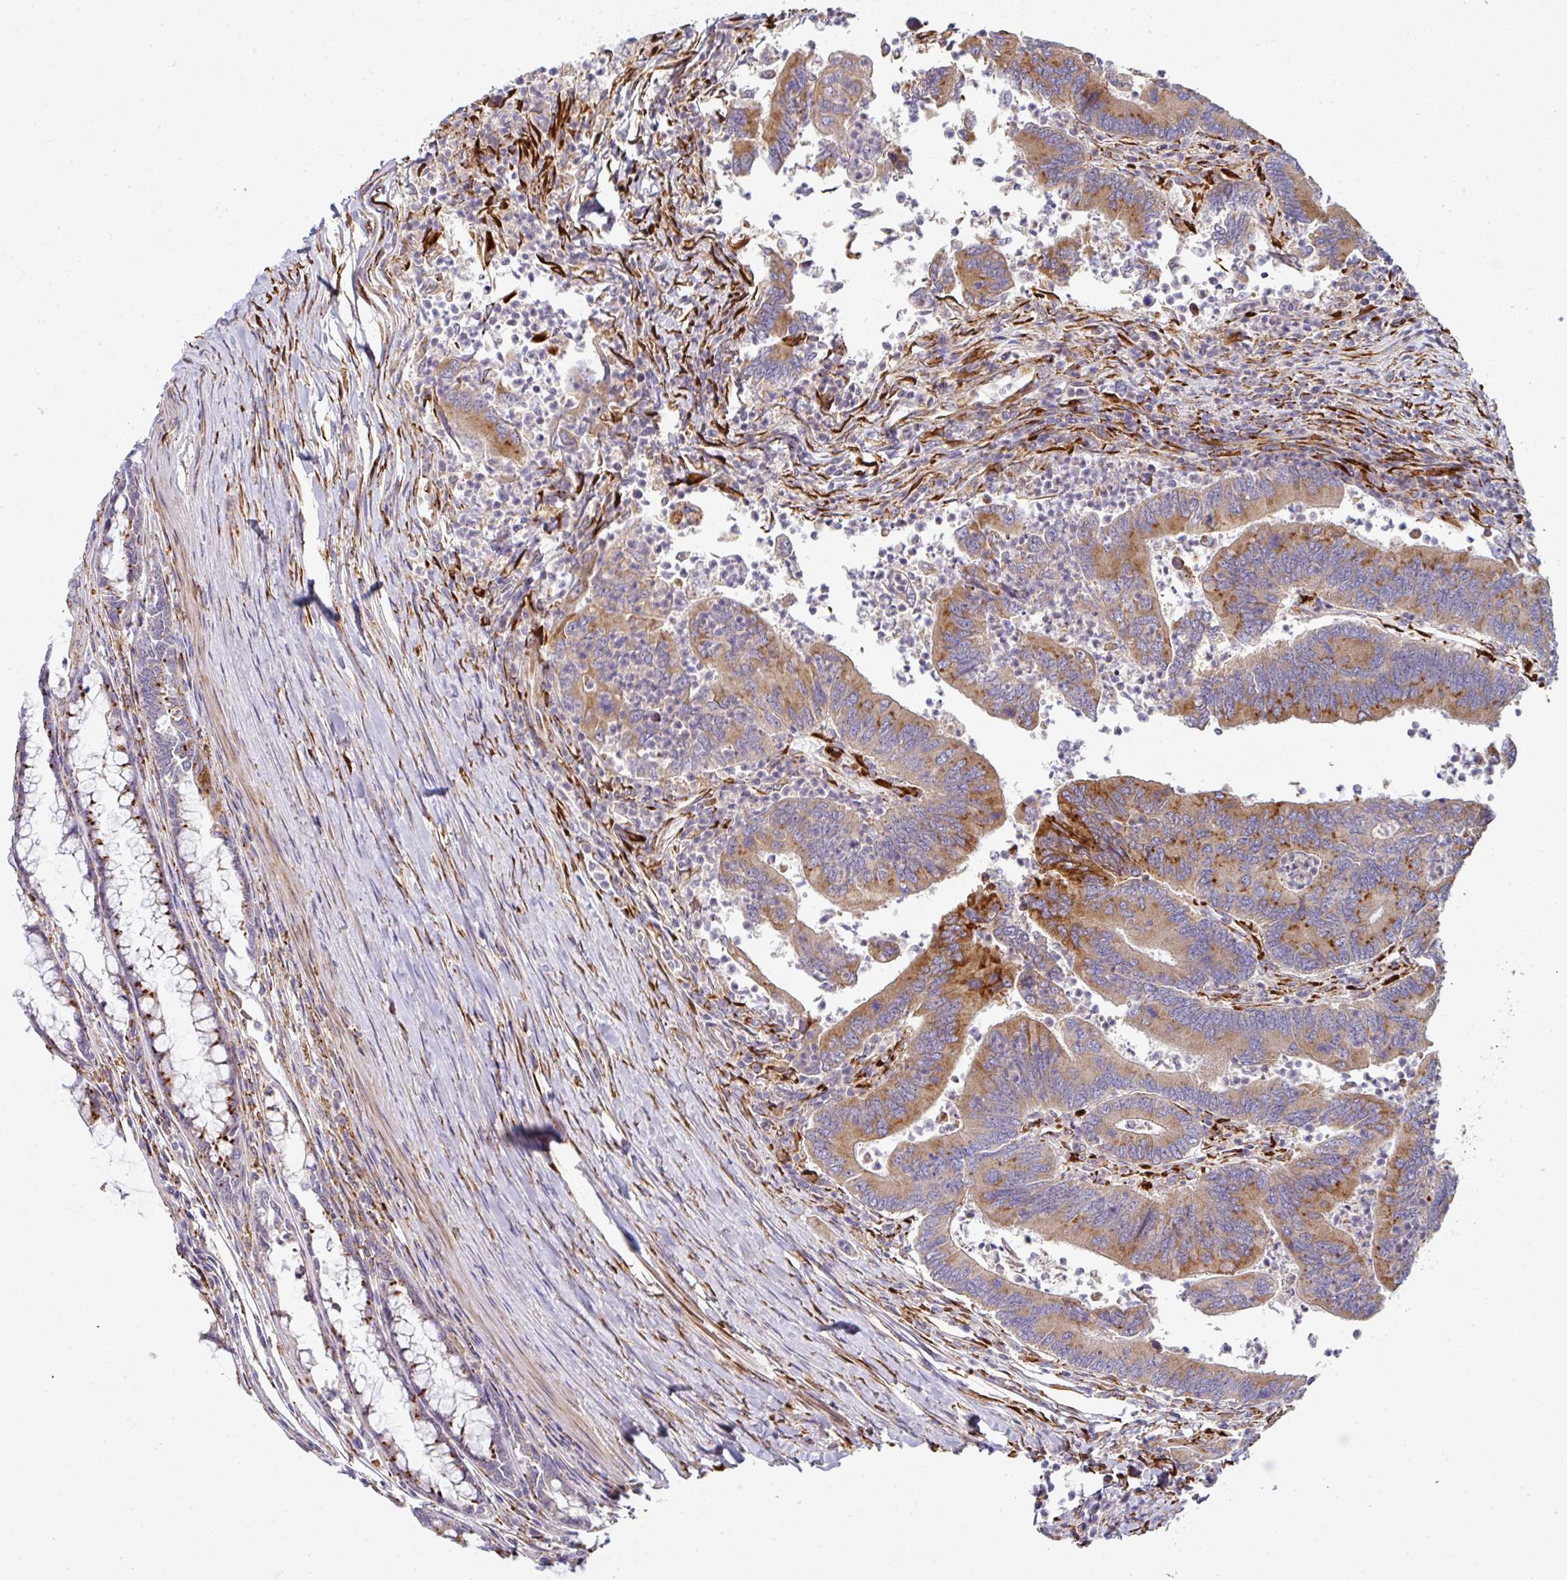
{"staining": {"intensity": "strong", "quantity": "<25%", "location": "cytoplasmic/membranous"}, "tissue": "colorectal cancer", "cell_type": "Tumor cells", "image_type": "cancer", "snomed": [{"axis": "morphology", "description": "Adenocarcinoma, NOS"}, {"axis": "topography", "description": "Colon"}], "caption": "A brown stain highlights strong cytoplasmic/membranous staining of a protein in human adenocarcinoma (colorectal) tumor cells.", "gene": "ZNF268", "patient": {"sex": "female", "age": 67}}